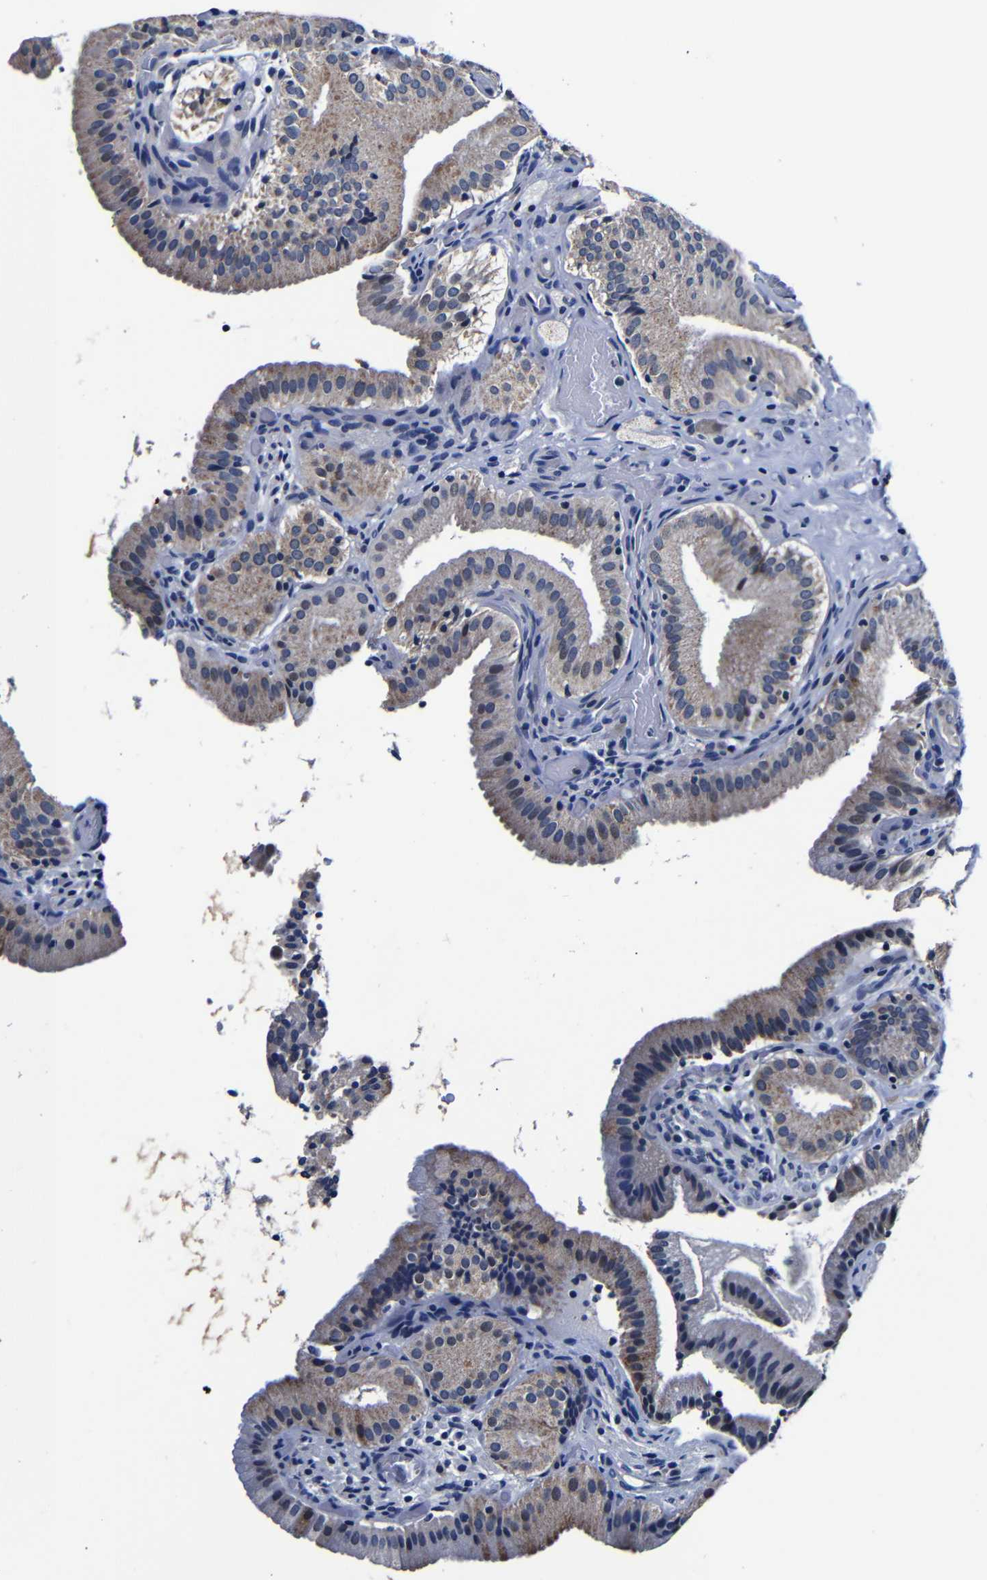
{"staining": {"intensity": "weak", "quantity": "25%-75%", "location": "cytoplasmic/membranous"}, "tissue": "gallbladder", "cell_type": "Glandular cells", "image_type": "normal", "snomed": [{"axis": "morphology", "description": "Normal tissue, NOS"}, {"axis": "topography", "description": "Gallbladder"}], "caption": "IHC histopathology image of normal gallbladder: gallbladder stained using immunohistochemistry demonstrates low levels of weak protein expression localized specifically in the cytoplasmic/membranous of glandular cells, appearing as a cytoplasmic/membranous brown color.", "gene": "DEPP1", "patient": {"sex": "male", "age": 54}}